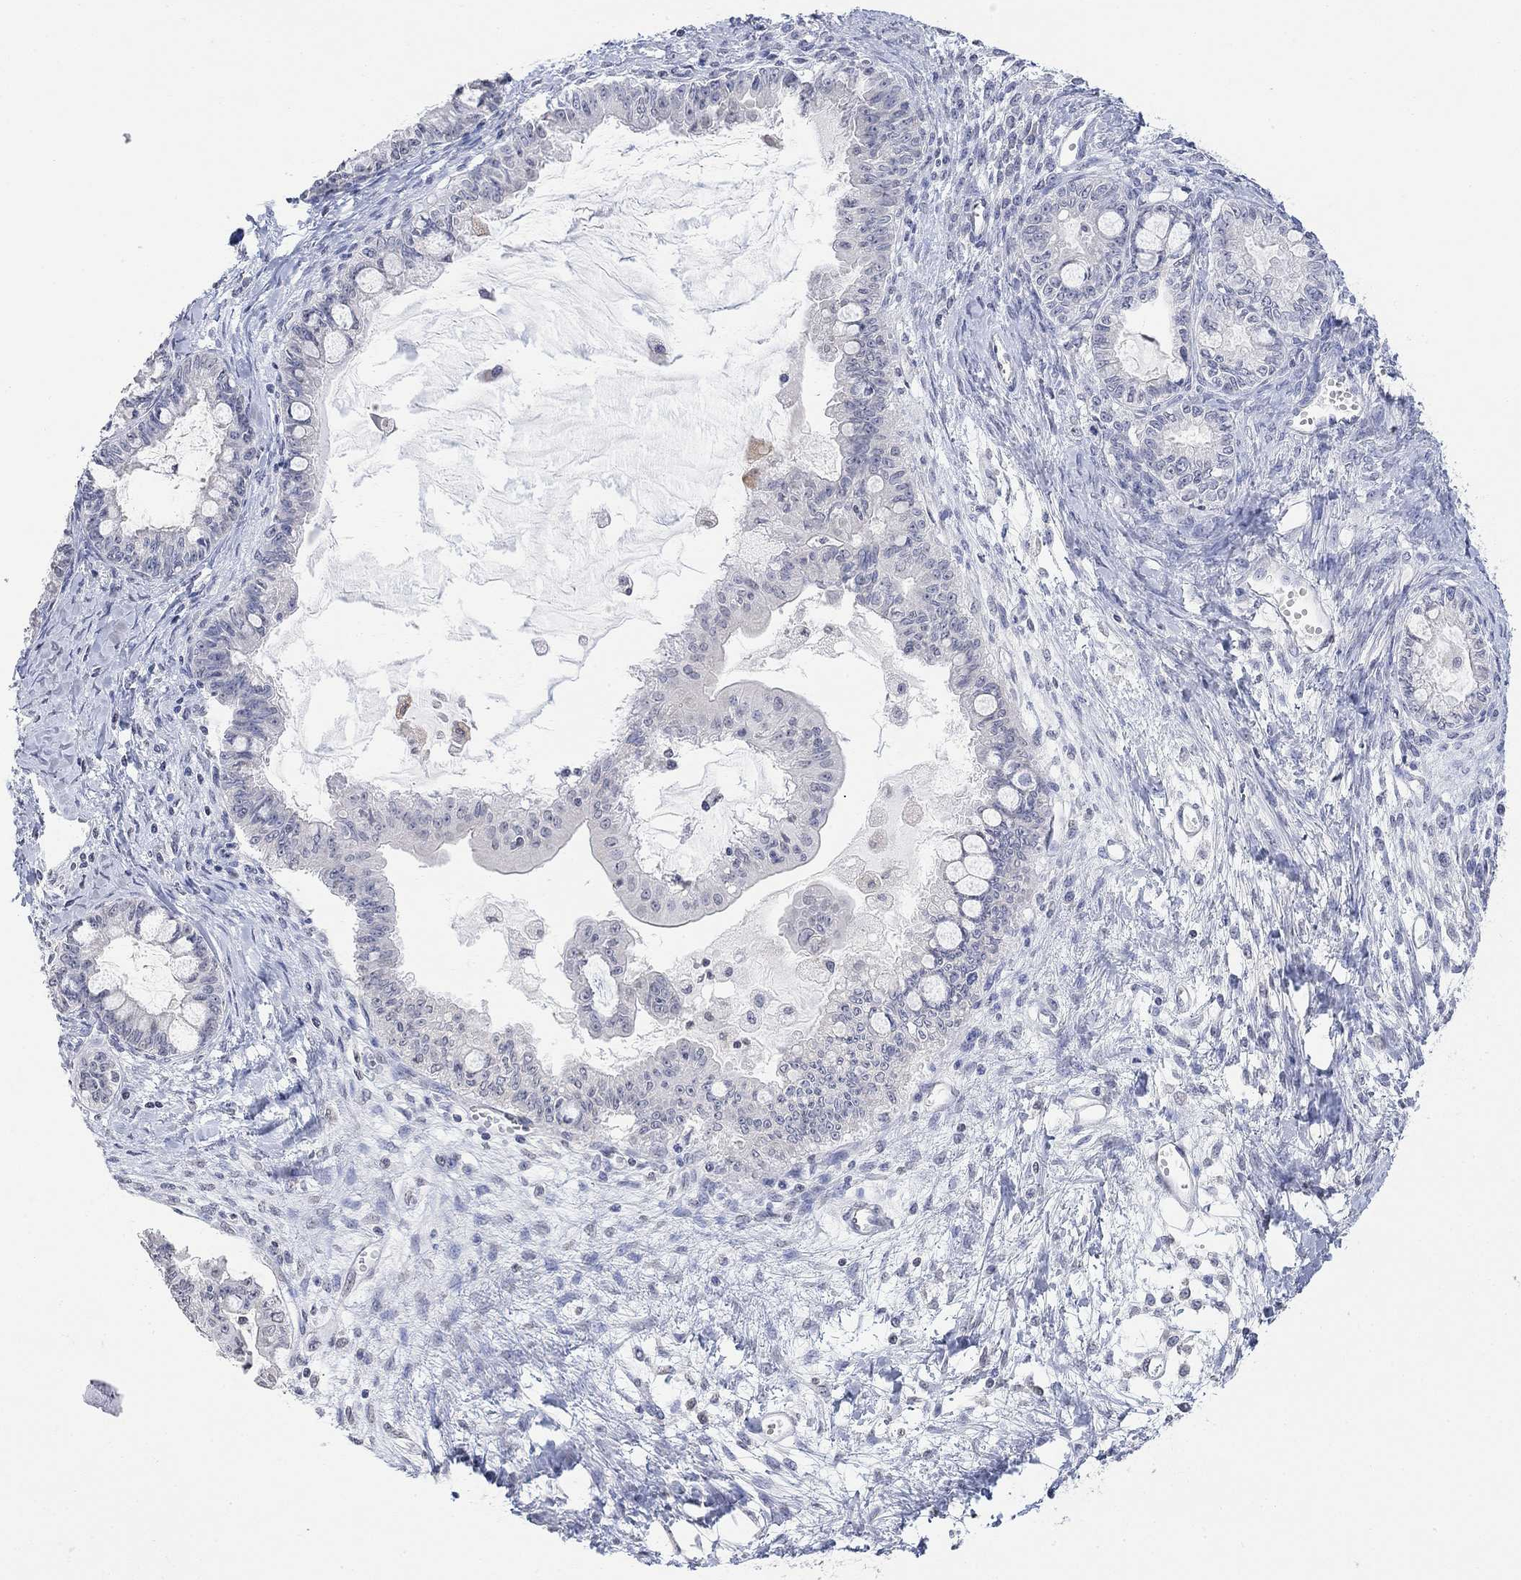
{"staining": {"intensity": "negative", "quantity": "none", "location": "none"}, "tissue": "ovarian cancer", "cell_type": "Tumor cells", "image_type": "cancer", "snomed": [{"axis": "morphology", "description": "Cystadenocarcinoma, mucinous, NOS"}, {"axis": "topography", "description": "Ovary"}], "caption": "This image is of ovarian cancer (mucinous cystadenocarcinoma) stained with immunohistochemistry (IHC) to label a protein in brown with the nuclei are counter-stained blue. There is no expression in tumor cells.", "gene": "TMEM255A", "patient": {"sex": "female", "age": 63}}